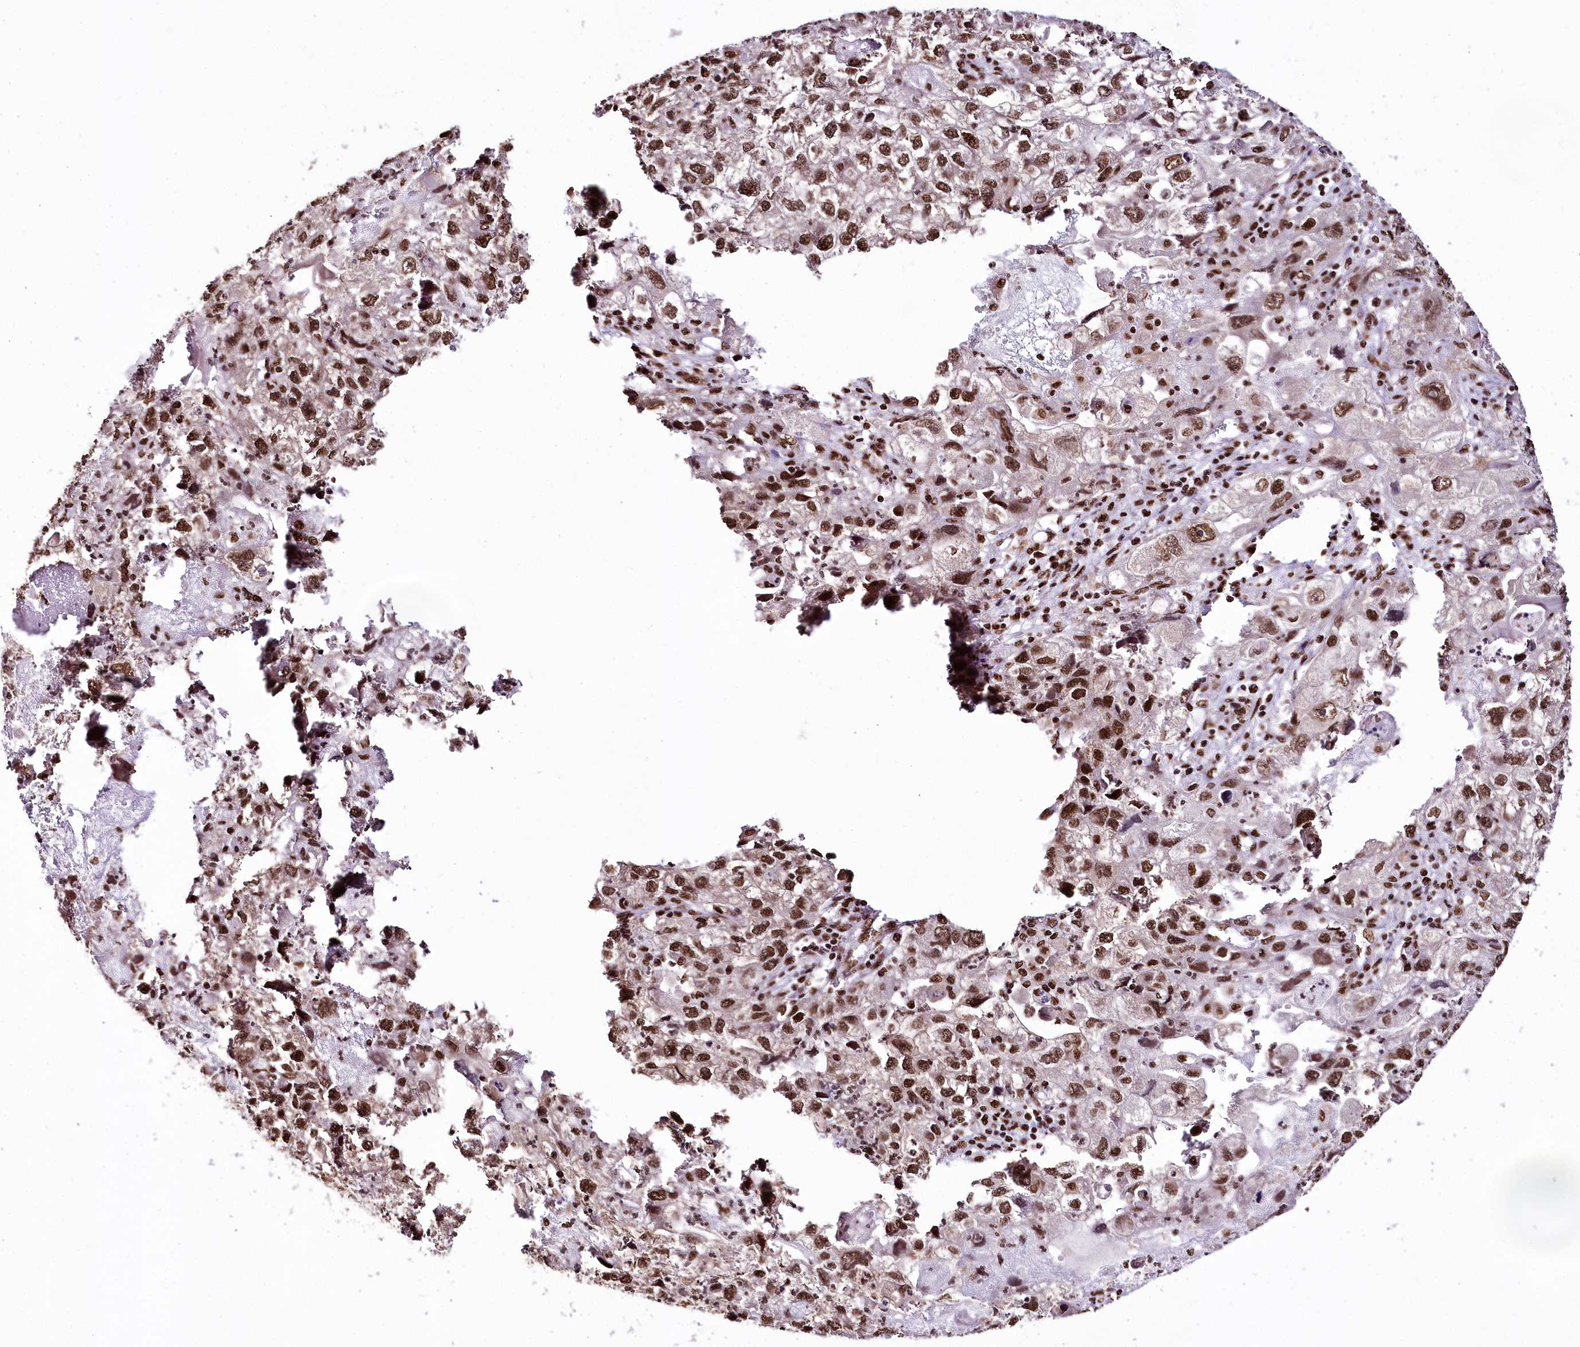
{"staining": {"intensity": "moderate", "quantity": ">75%", "location": "nuclear"}, "tissue": "endometrial cancer", "cell_type": "Tumor cells", "image_type": "cancer", "snomed": [{"axis": "morphology", "description": "Adenocarcinoma, NOS"}, {"axis": "topography", "description": "Endometrium"}], "caption": "A brown stain labels moderate nuclear staining of a protein in human adenocarcinoma (endometrial) tumor cells. The staining was performed using DAB (3,3'-diaminobenzidine) to visualize the protein expression in brown, while the nuclei were stained in blue with hematoxylin (Magnification: 20x).", "gene": "SMARCE1", "patient": {"sex": "female", "age": 49}}